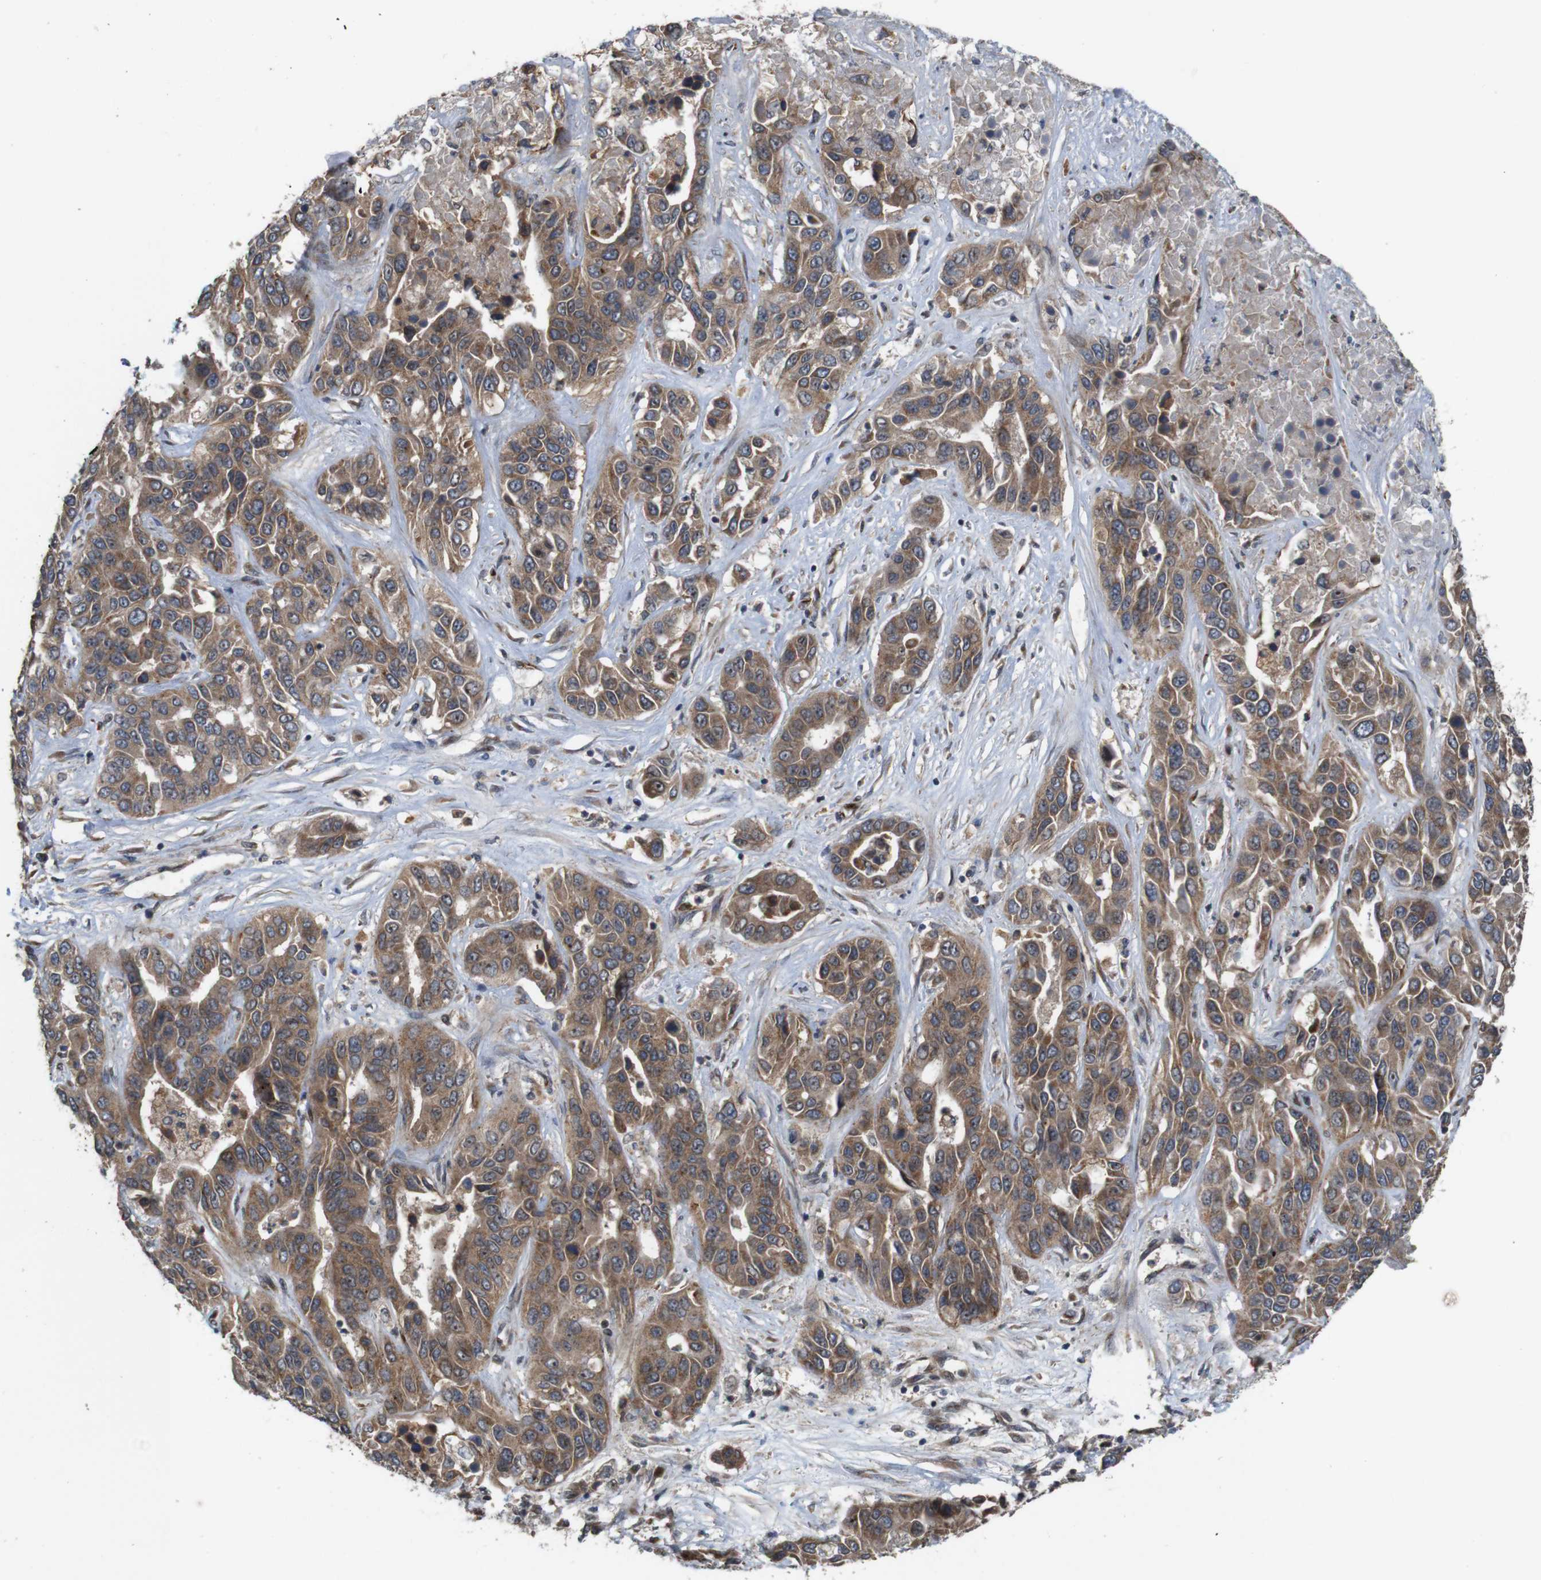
{"staining": {"intensity": "moderate", "quantity": ">75%", "location": "cytoplasmic/membranous"}, "tissue": "liver cancer", "cell_type": "Tumor cells", "image_type": "cancer", "snomed": [{"axis": "morphology", "description": "Cholangiocarcinoma"}, {"axis": "topography", "description": "Liver"}], "caption": "The immunohistochemical stain shows moderate cytoplasmic/membranous staining in tumor cells of liver cancer tissue.", "gene": "EFCAB14", "patient": {"sex": "female", "age": 52}}